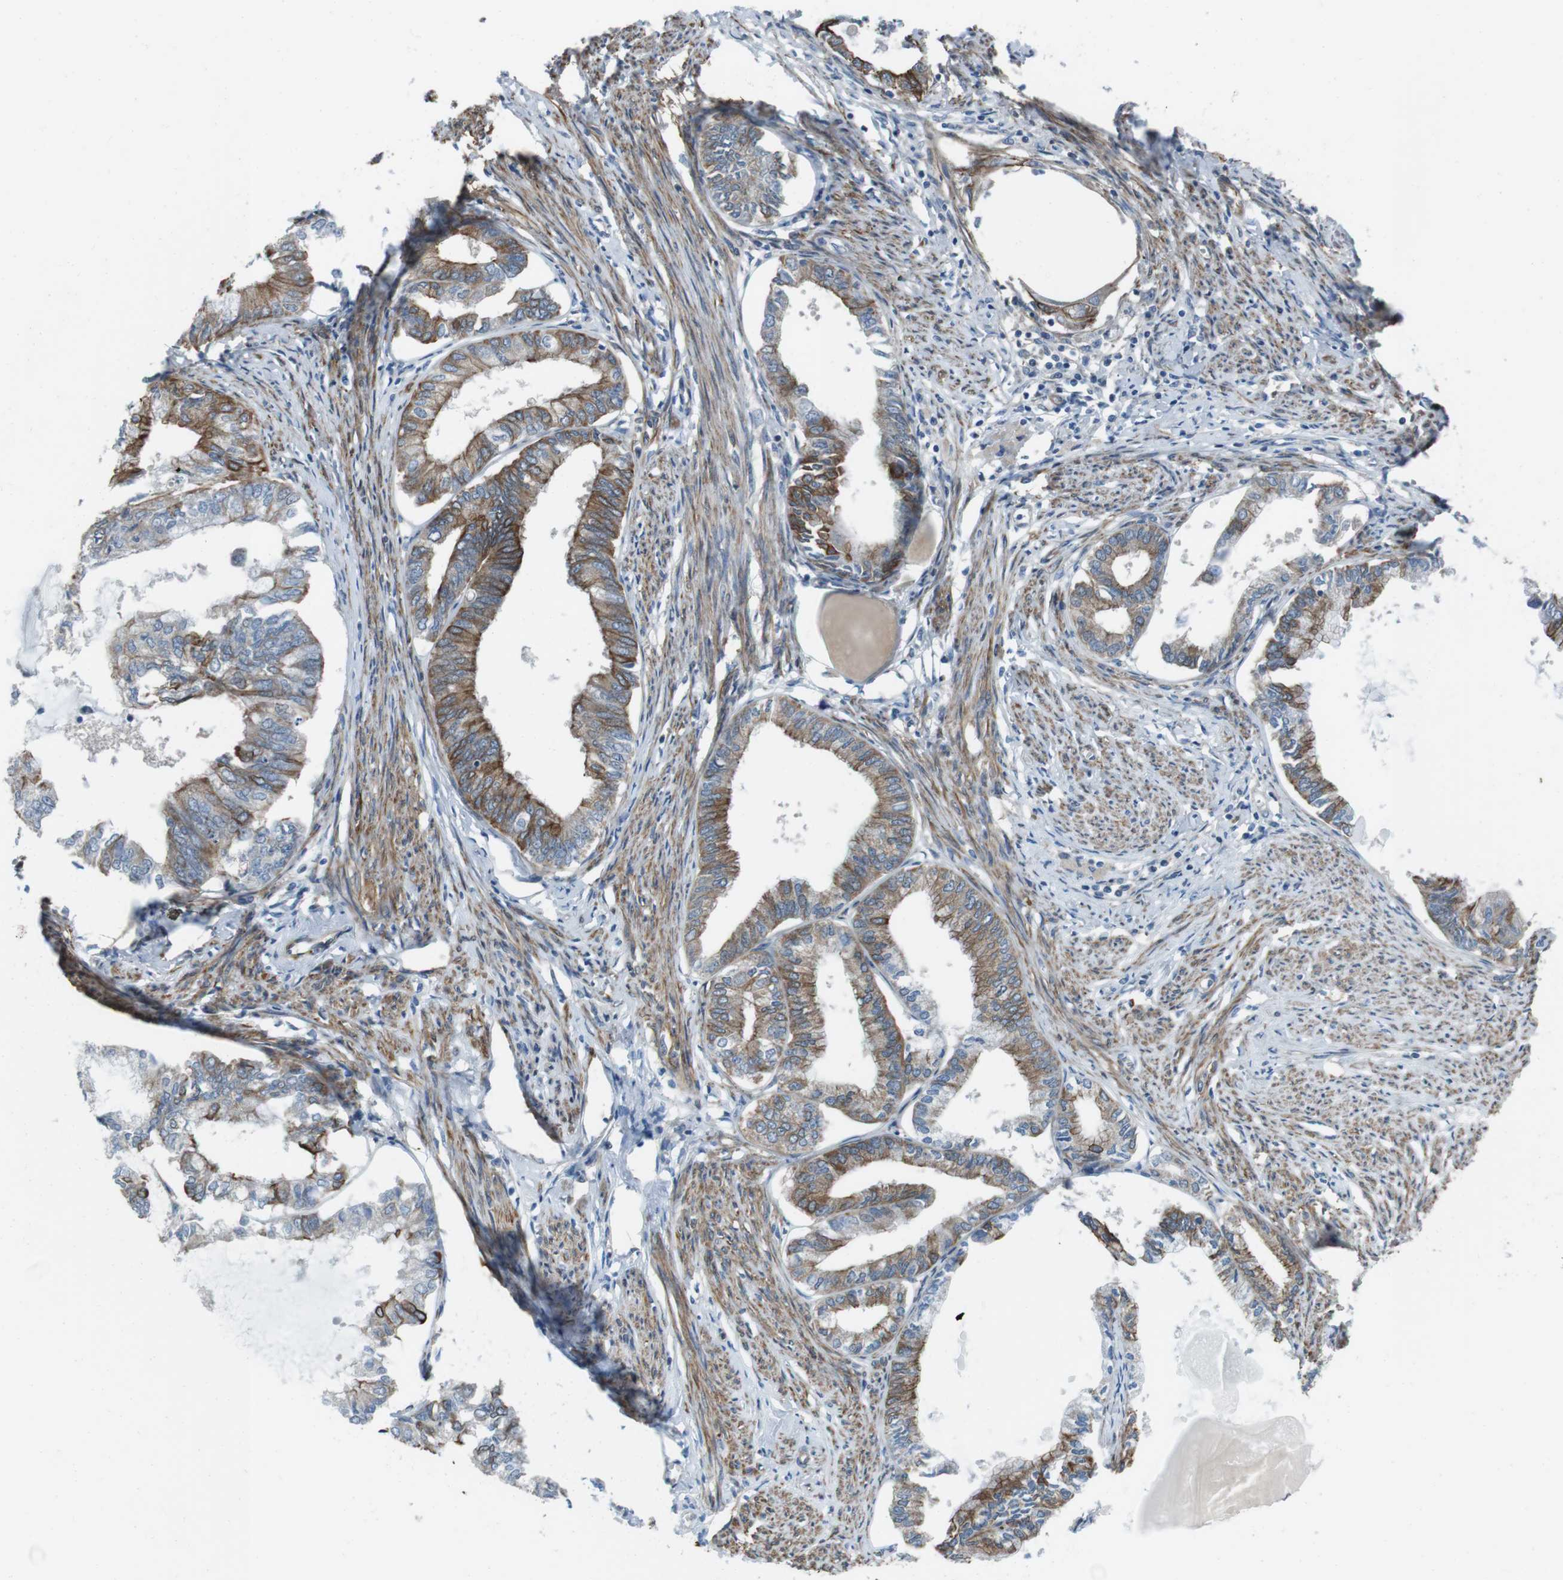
{"staining": {"intensity": "moderate", "quantity": "25%-75%", "location": "cytoplasmic/membranous"}, "tissue": "endometrial cancer", "cell_type": "Tumor cells", "image_type": "cancer", "snomed": [{"axis": "morphology", "description": "Adenocarcinoma, NOS"}, {"axis": "topography", "description": "Endometrium"}], "caption": "Endometrial cancer (adenocarcinoma) stained with DAB immunohistochemistry exhibits medium levels of moderate cytoplasmic/membranous positivity in approximately 25%-75% of tumor cells. The staining was performed using DAB (3,3'-diaminobenzidine) to visualize the protein expression in brown, while the nuclei were stained in blue with hematoxylin (Magnification: 20x).", "gene": "FAM174B", "patient": {"sex": "female", "age": 86}}